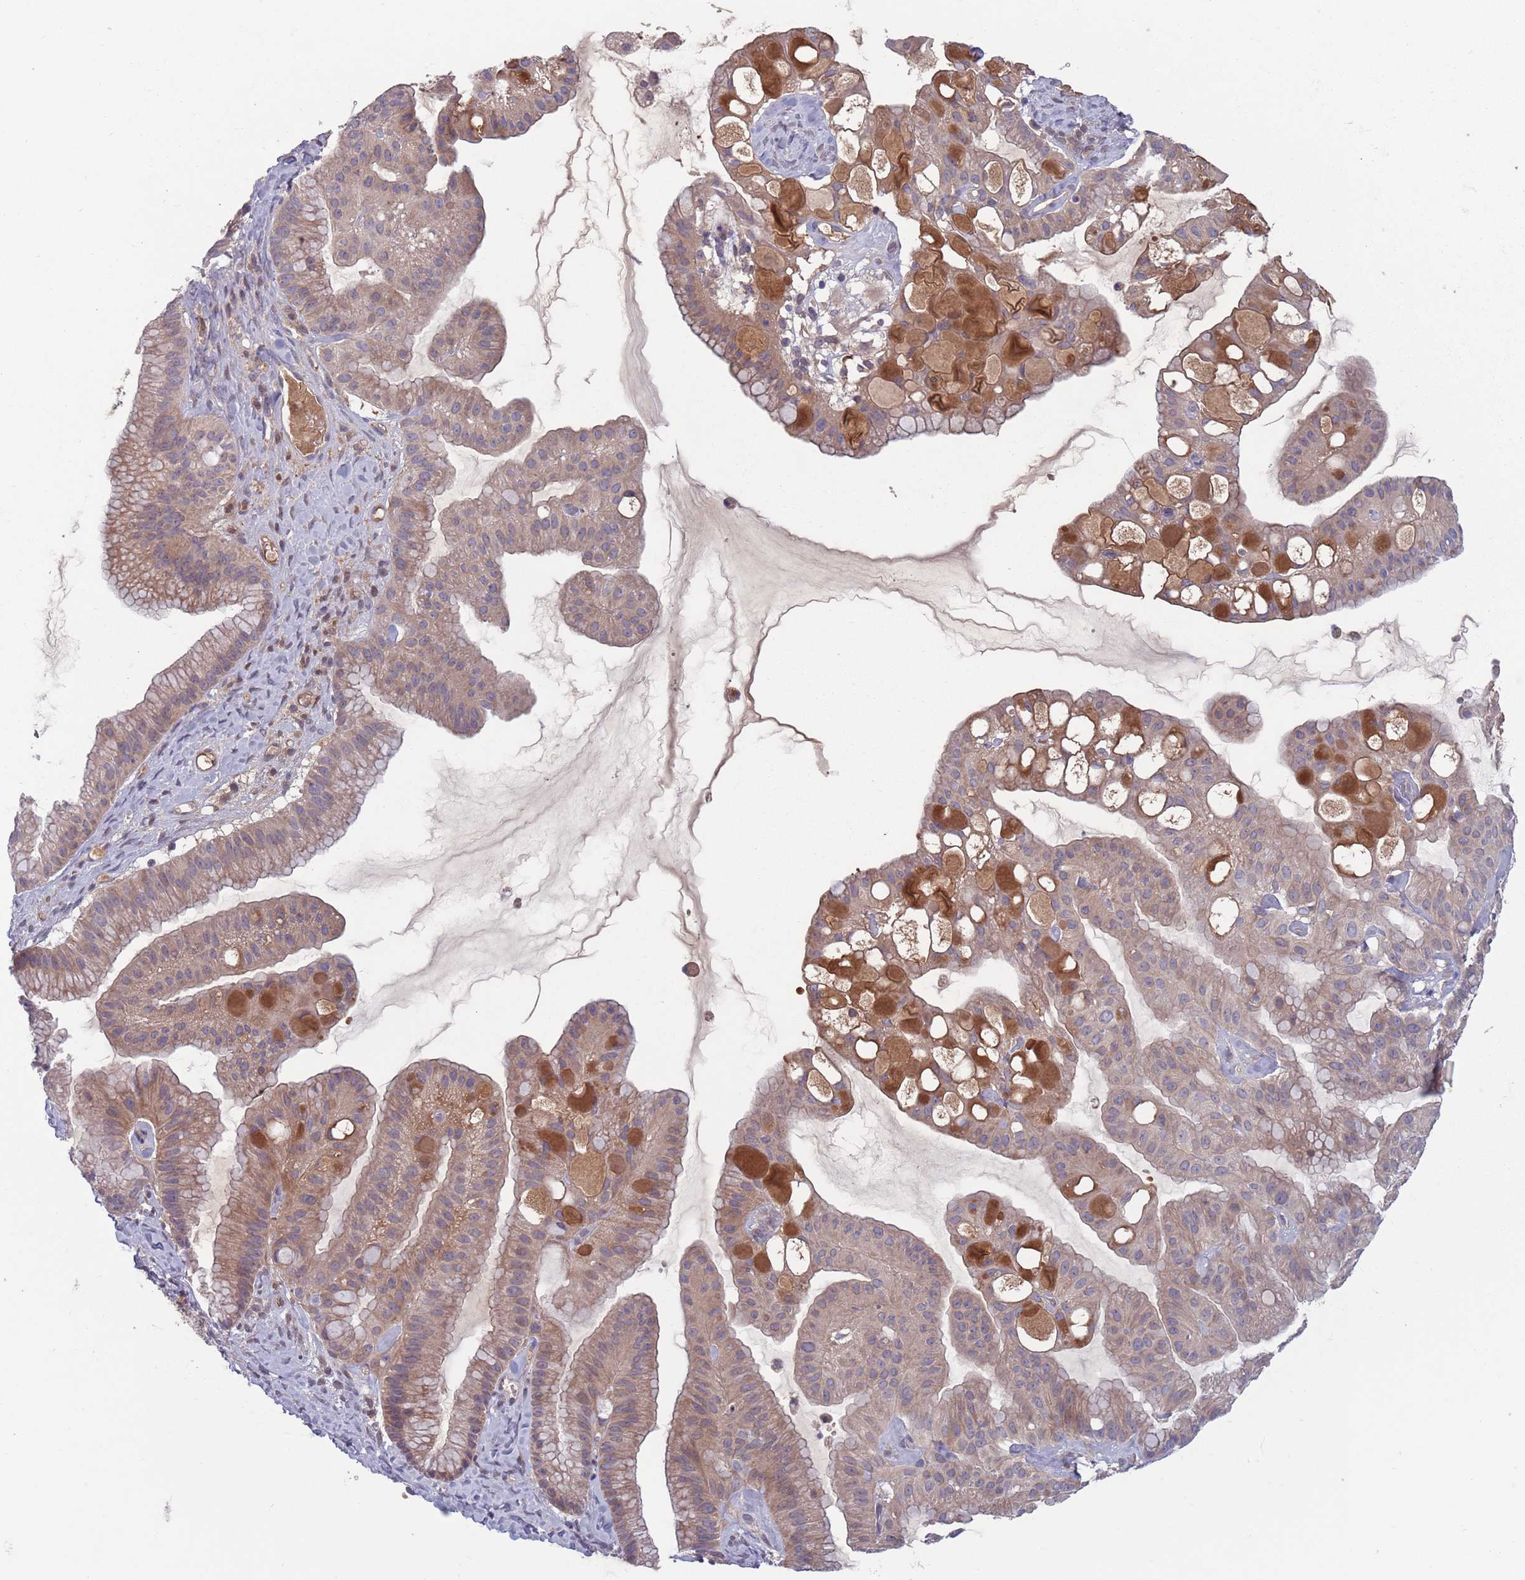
{"staining": {"intensity": "moderate", "quantity": "25%-75%", "location": "cytoplasmic/membranous"}, "tissue": "ovarian cancer", "cell_type": "Tumor cells", "image_type": "cancer", "snomed": [{"axis": "morphology", "description": "Cystadenocarcinoma, mucinous, NOS"}, {"axis": "topography", "description": "Ovary"}], "caption": "Human ovarian mucinous cystadenocarcinoma stained for a protein (brown) shows moderate cytoplasmic/membranous positive positivity in approximately 25%-75% of tumor cells.", "gene": "TYW1", "patient": {"sex": "female", "age": 61}}